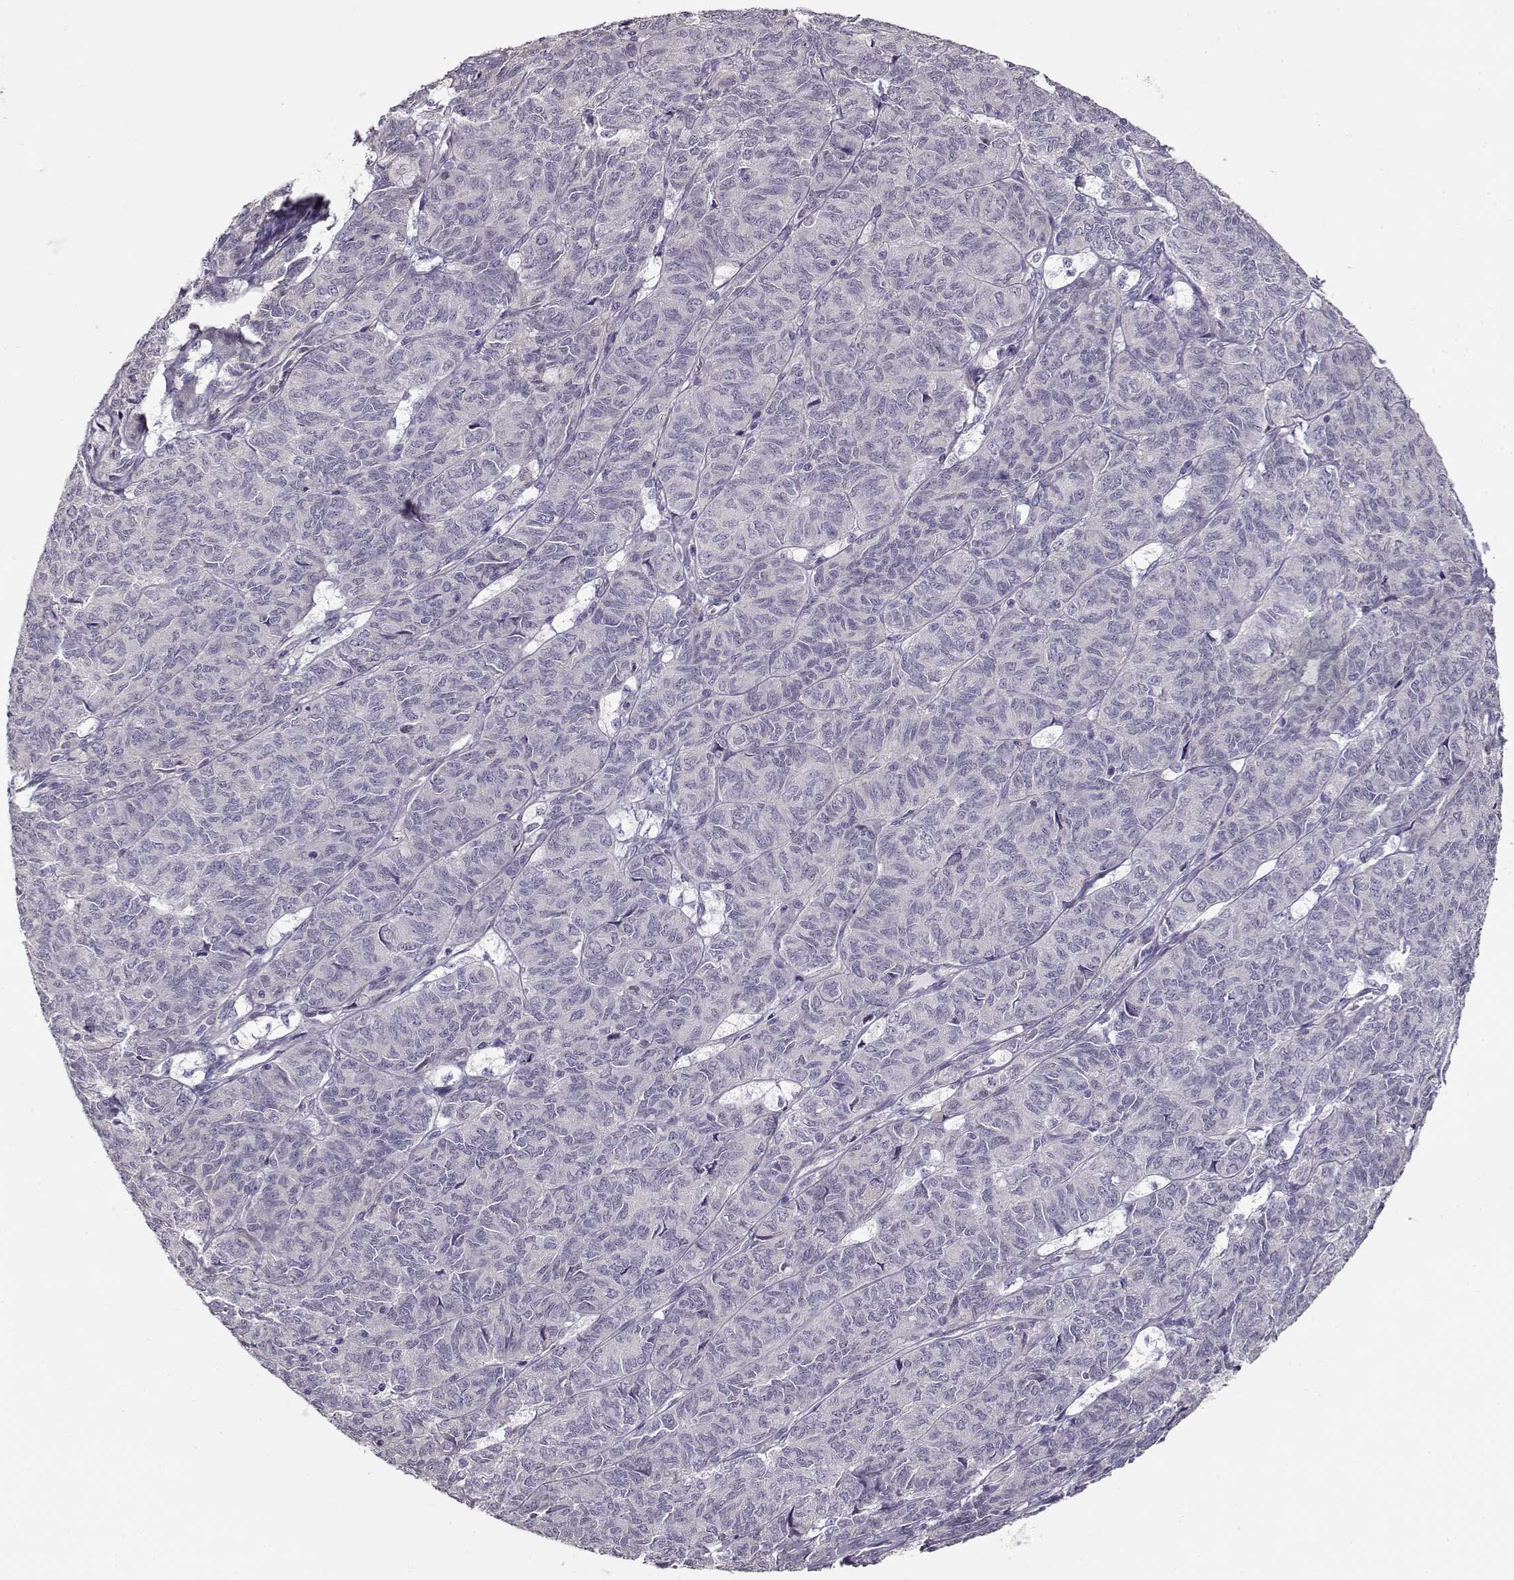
{"staining": {"intensity": "negative", "quantity": "none", "location": "none"}, "tissue": "ovarian cancer", "cell_type": "Tumor cells", "image_type": "cancer", "snomed": [{"axis": "morphology", "description": "Carcinoma, endometroid"}, {"axis": "topography", "description": "Ovary"}], "caption": "Image shows no protein expression in tumor cells of ovarian cancer (endometroid carcinoma) tissue.", "gene": "GLIPR1L2", "patient": {"sex": "female", "age": 80}}